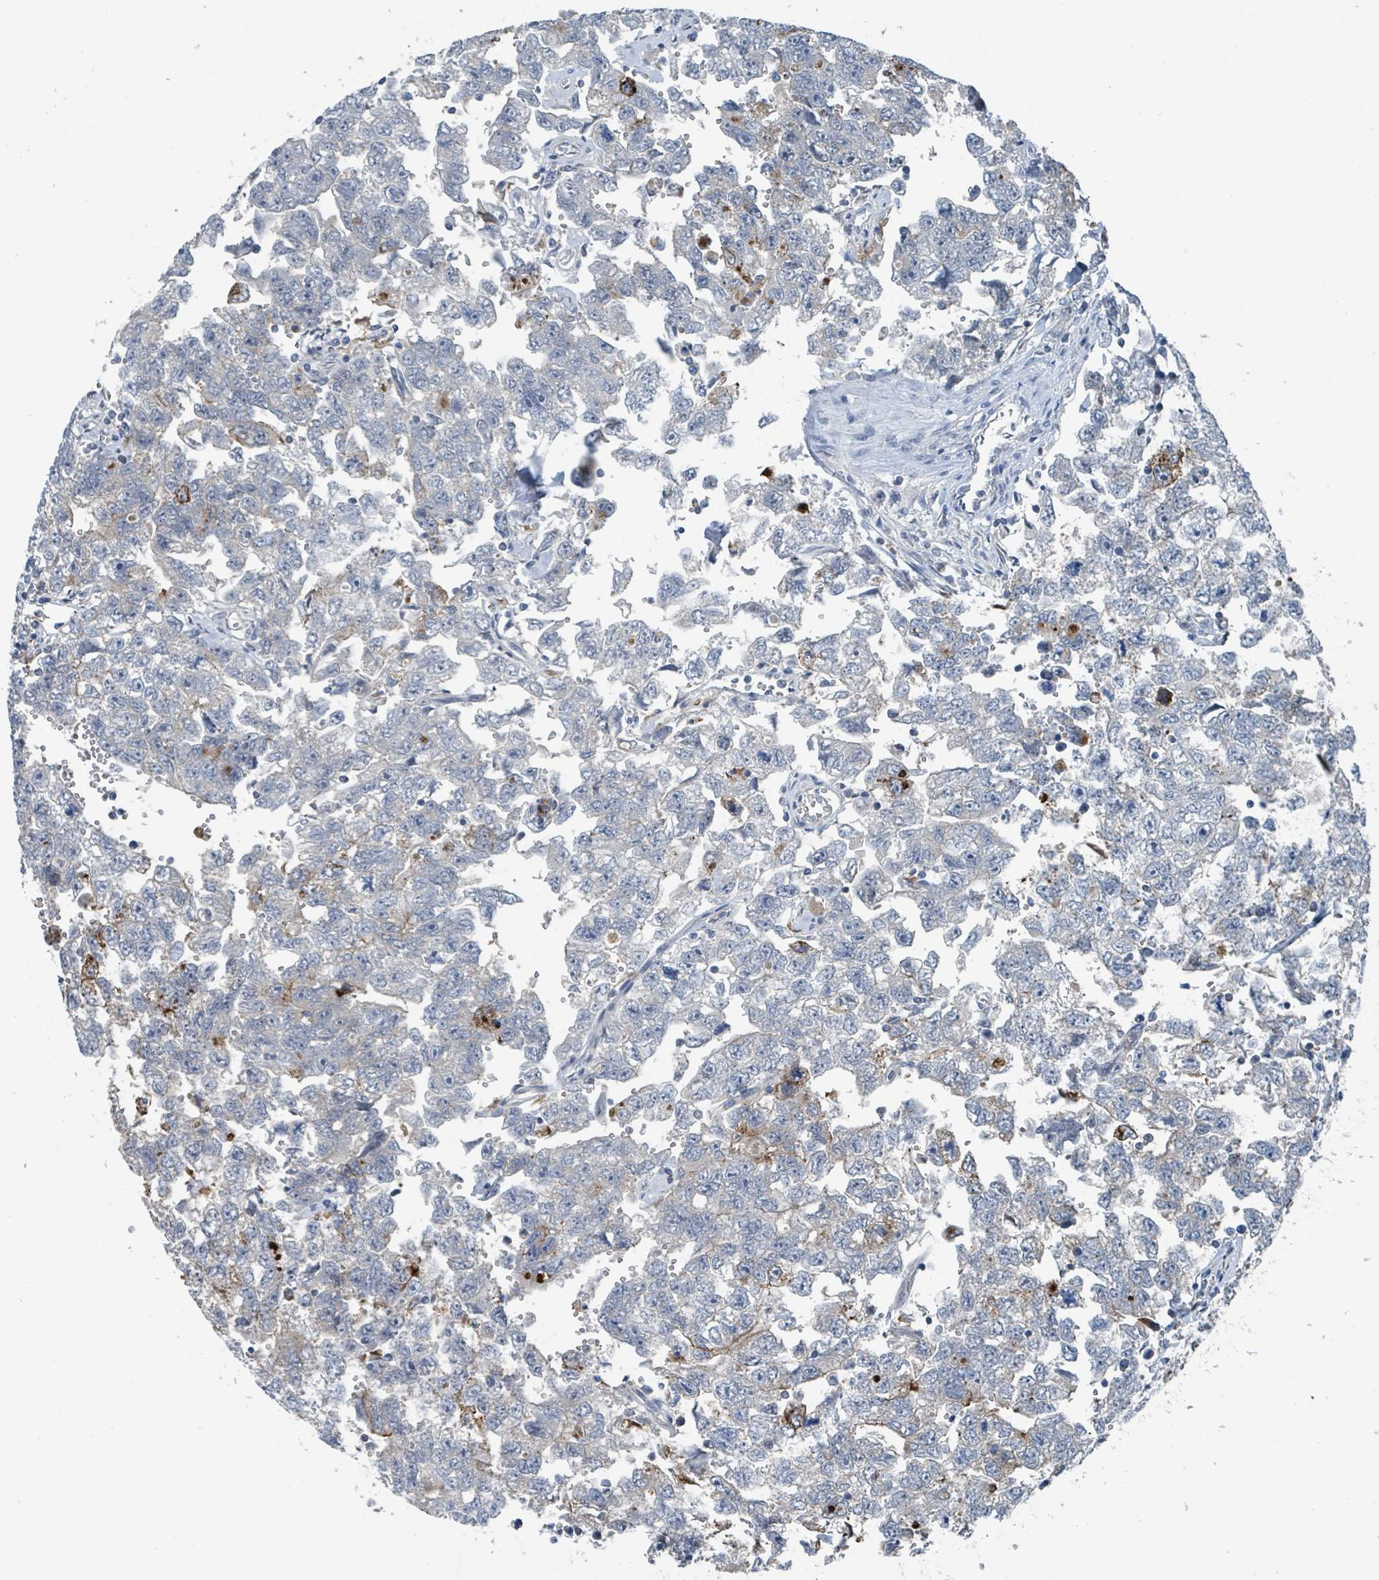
{"staining": {"intensity": "strong", "quantity": "<25%", "location": "cytoplasmic/membranous"}, "tissue": "testis cancer", "cell_type": "Tumor cells", "image_type": "cancer", "snomed": [{"axis": "morphology", "description": "Carcinoma, Embryonal, NOS"}, {"axis": "topography", "description": "Testis"}], "caption": "Immunohistochemical staining of testis cancer (embryonal carcinoma) displays medium levels of strong cytoplasmic/membranous protein expression in about <25% of tumor cells.", "gene": "ACBD4", "patient": {"sex": "male", "age": 22}}